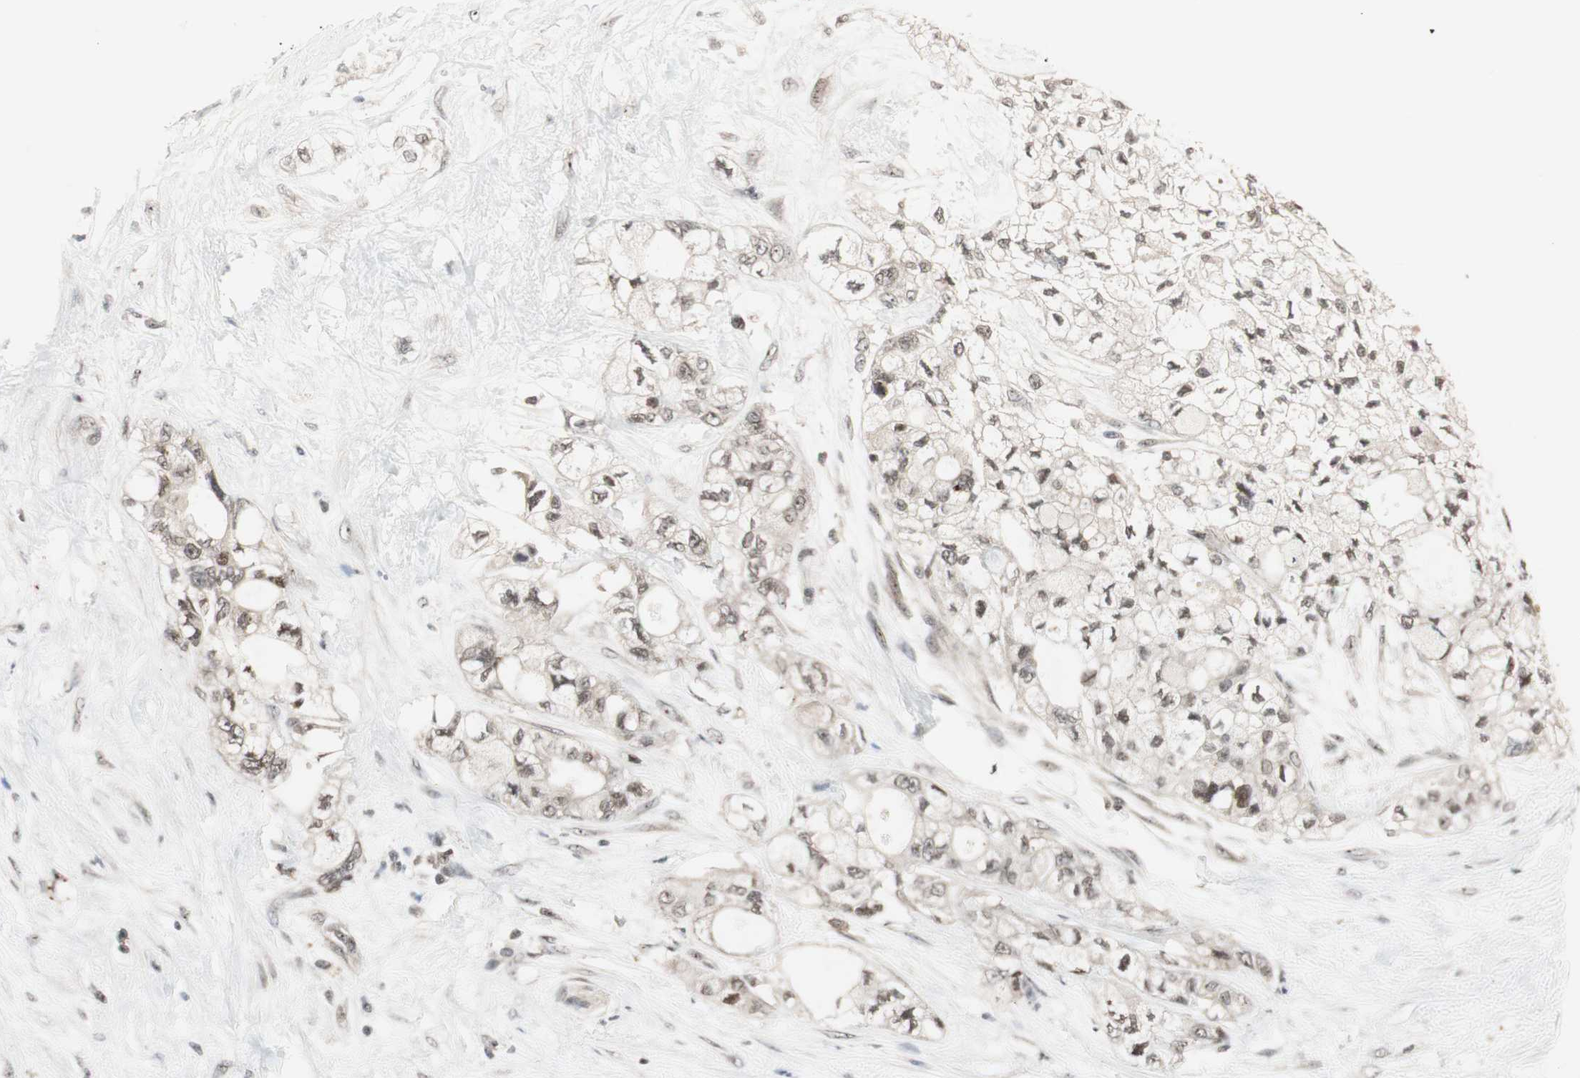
{"staining": {"intensity": "weak", "quantity": ">75%", "location": "nuclear"}, "tissue": "pancreatic cancer", "cell_type": "Tumor cells", "image_type": "cancer", "snomed": [{"axis": "morphology", "description": "Adenocarcinoma, NOS"}, {"axis": "topography", "description": "Pancreas"}], "caption": "The micrograph reveals staining of adenocarcinoma (pancreatic), revealing weak nuclear protein expression (brown color) within tumor cells.", "gene": "CSNK2B", "patient": {"sex": "male", "age": 70}}